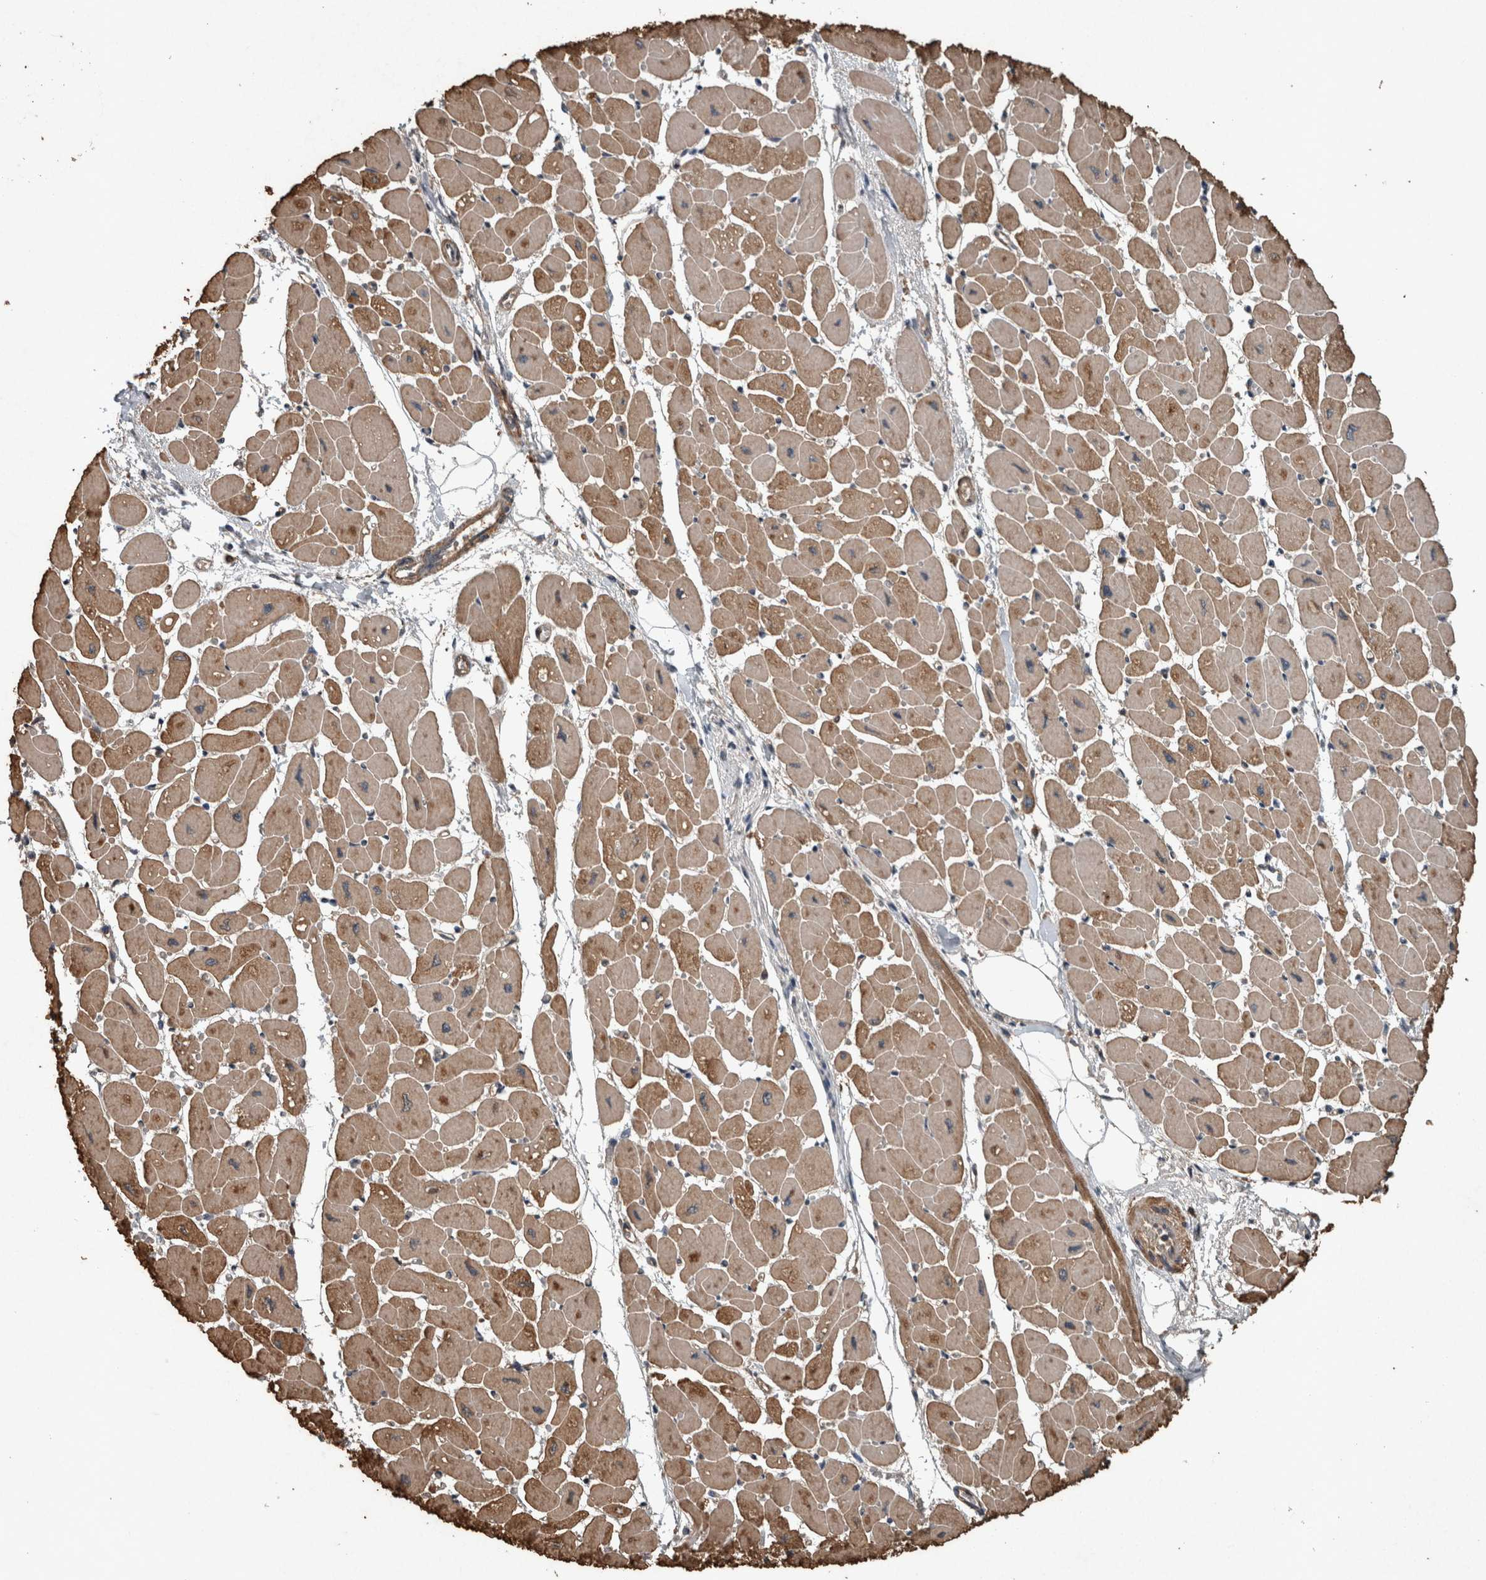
{"staining": {"intensity": "moderate", "quantity": ">75%", "location": "cytoplasmic/membranous"}, "tissue": "heart muscle", "cell_type": "Cardiomyocytes", "image_type": "normal", "snomed": [{"axis": "morphology", "description": "Normal tissue, NOS"}, {"axis": "topography", "description": "Heart"}], "caption": "A high-resolution photomicrograph shows immunohistochemistry staining of unremarkable heart muscle, which demonstrates moderate cytoplasmic/membranous positivity in approximately >75% of cardiomyocytes. (Brightfield microscopy of DAB IHC at high magnification).", "gene": "FGFRL1", "patient": {"sex": "female", "age": 54}}